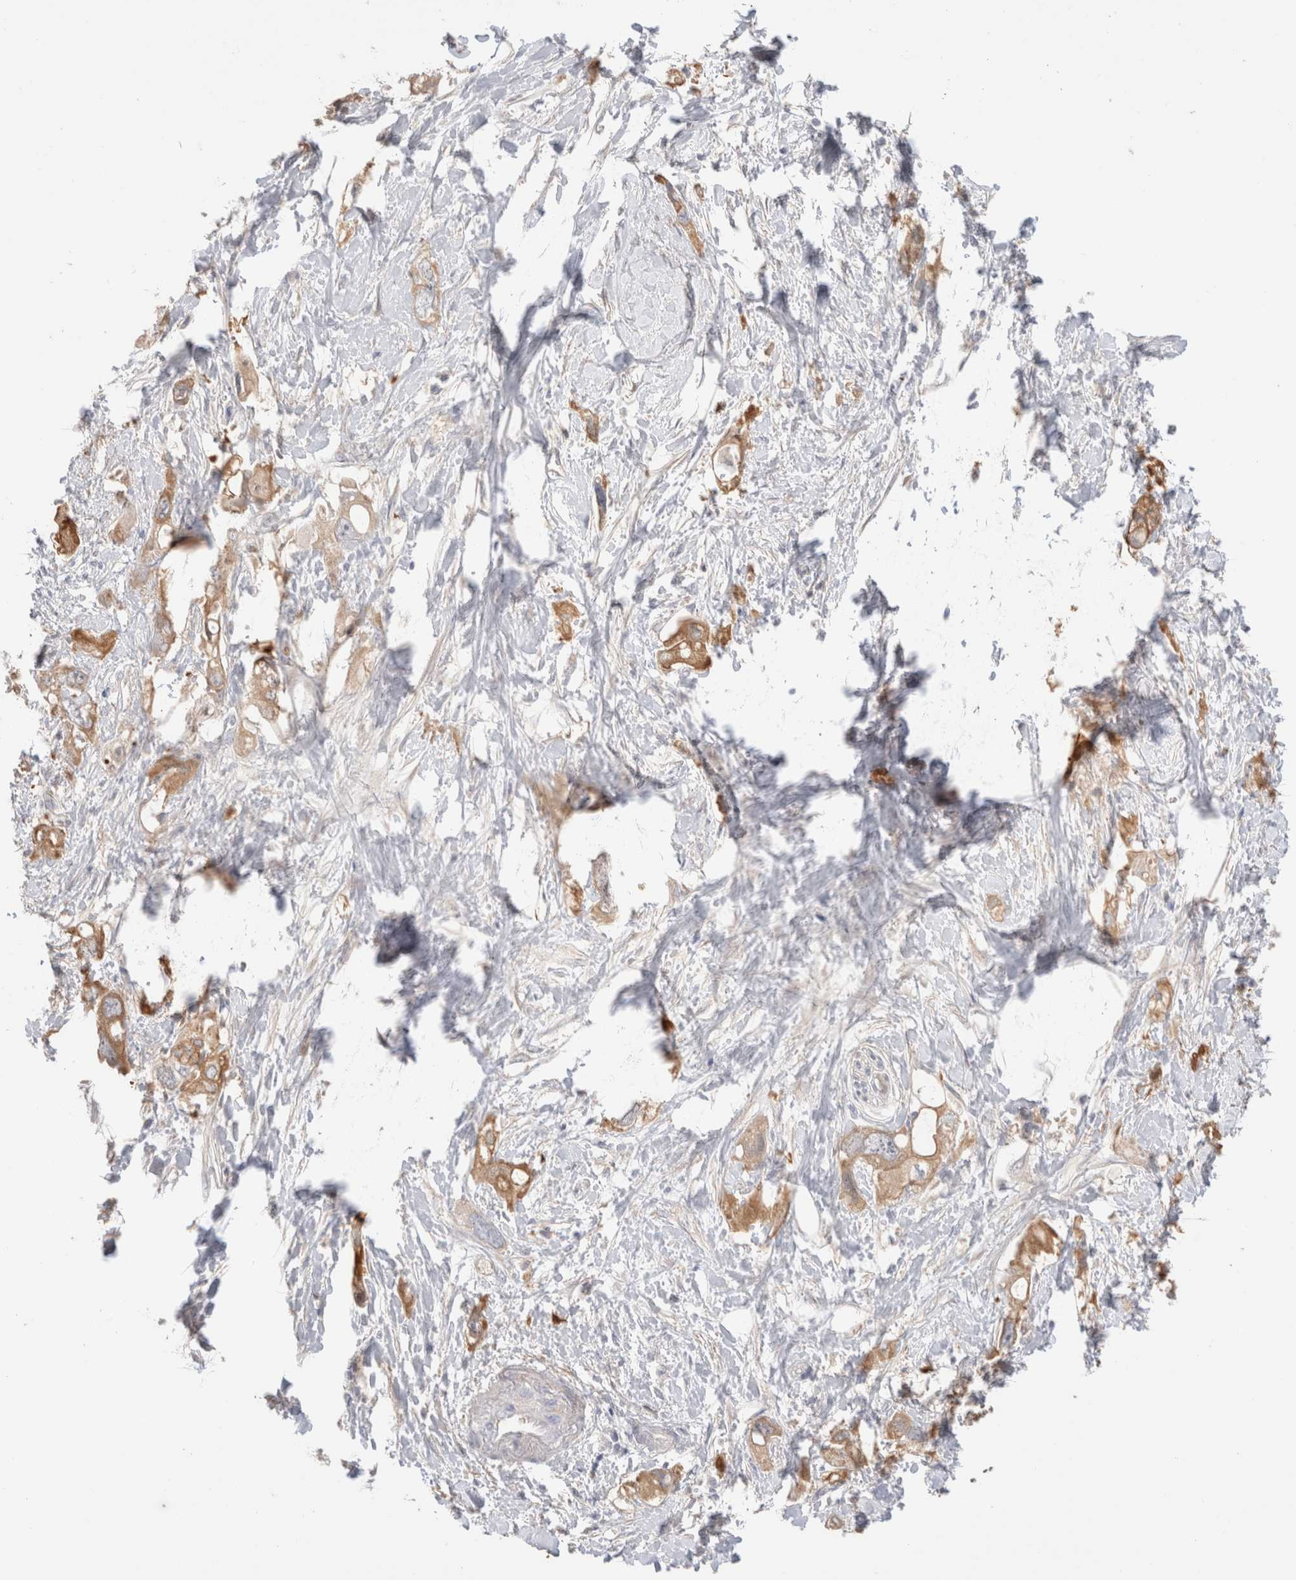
{"staining": {"intensity": "moderate", "quantity": ">75%", "location": "cytoplasmic/membranous"}, "tissue": "pancreatic cancer", "cell_type": "Tumor cells", "image_type": "cancer", "snomed": [{"axis": "morphology", "description": "Adenocarcinoma, NOS"}, {"axis": "topography", "description": "Pancreas"}], "caption": "Pancreatic cancer stained with a protein marker reveals moderate staining in tumor cells.", "gene": "CAPN2", "patient": {"sex": "female", "age": 56}}